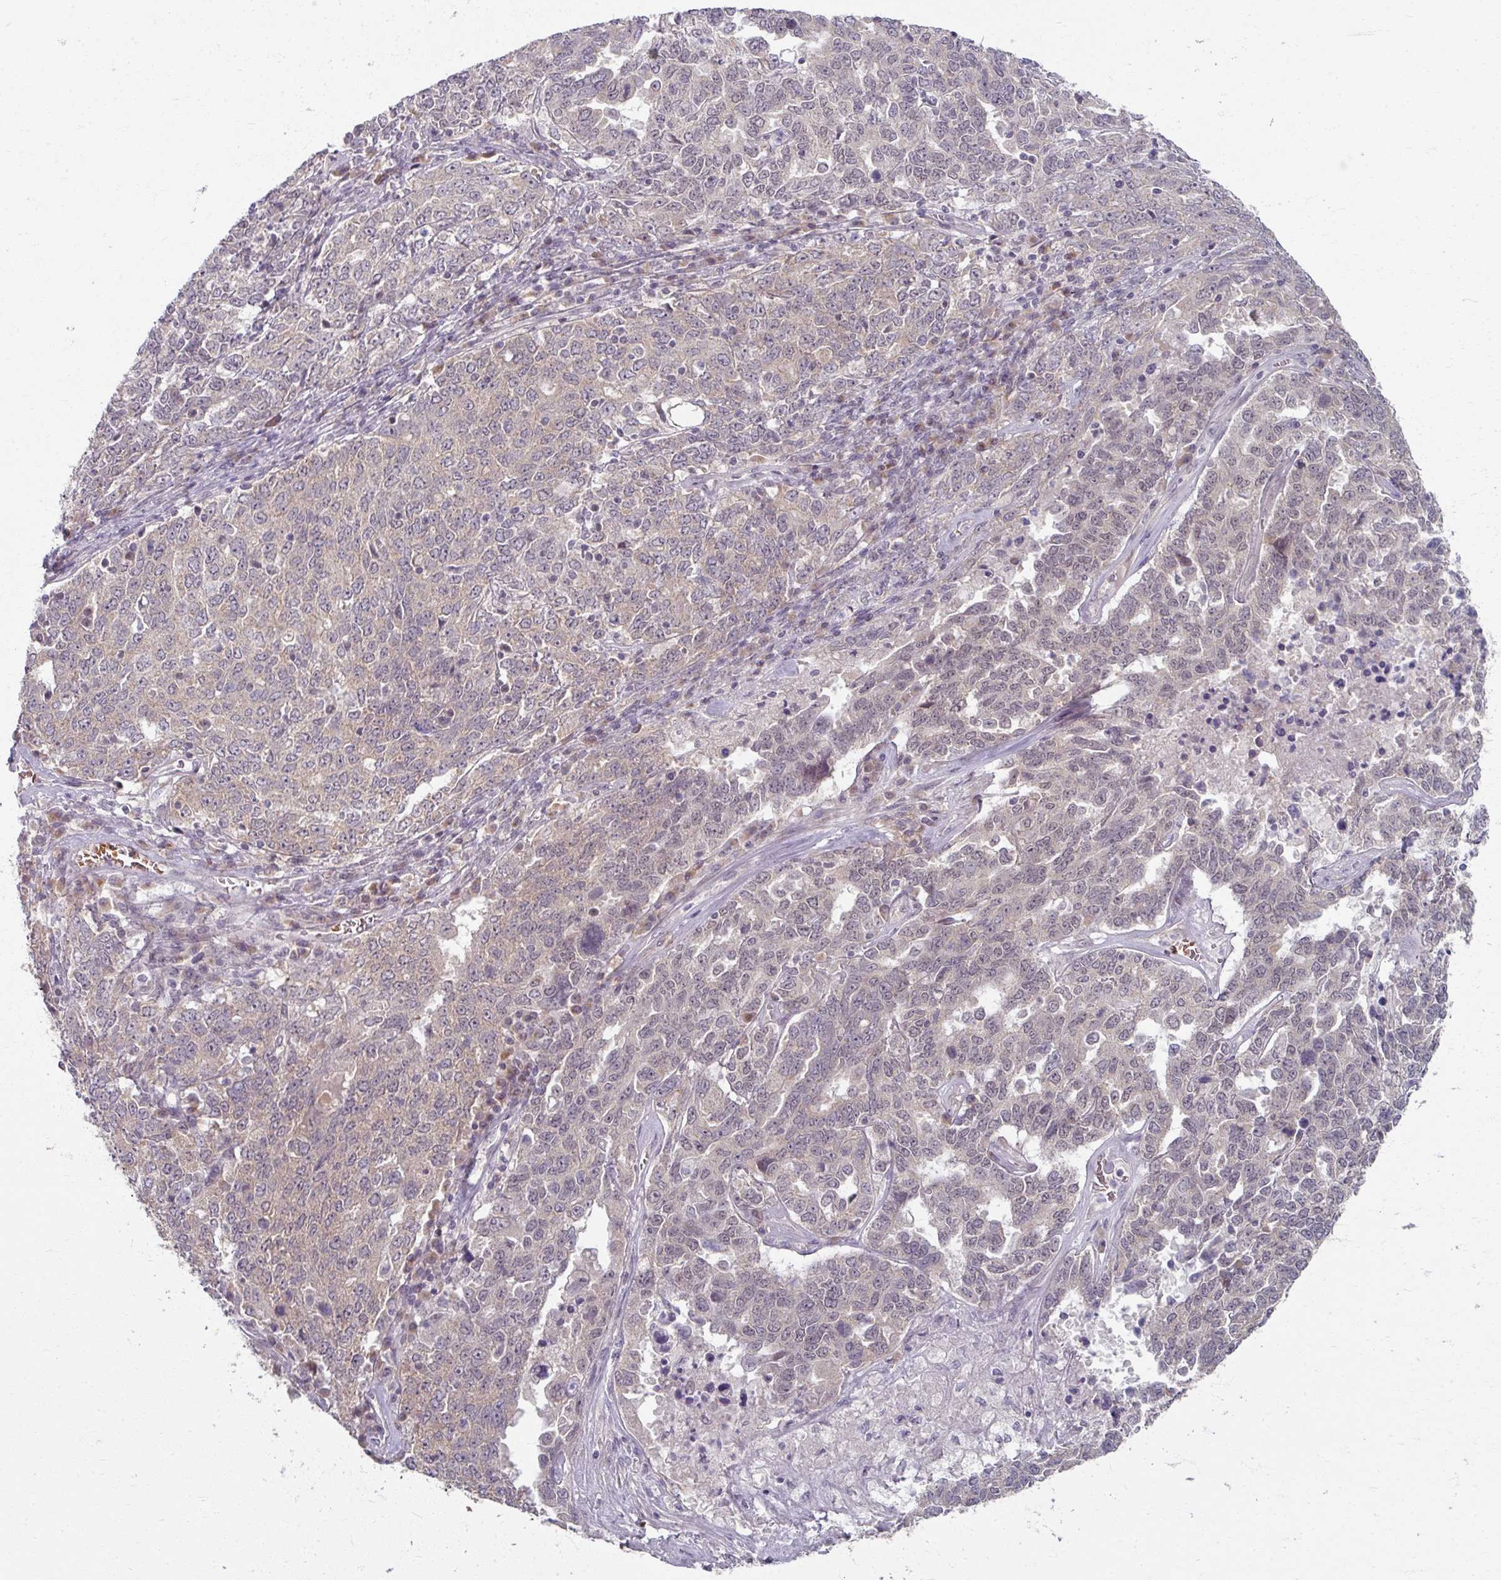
{"staining": {"intensity": "negative", "quantity": "none", "location": "none"}, "tissue": "ovarian cancer", "cell_type": "Tumor cells", "image_type": "cancer", "snomed": [{"axis": "morphology", "description": "Carcinoma, endometroid"}, {"axis": "topography", "description": "Ovary"}], "caption": "Human ovarian cancer stained for a protein using IHC reveals no positivity in tumor cells.", "gene": "KMT5C", "patient": {"sex": "female", "age": 62}}